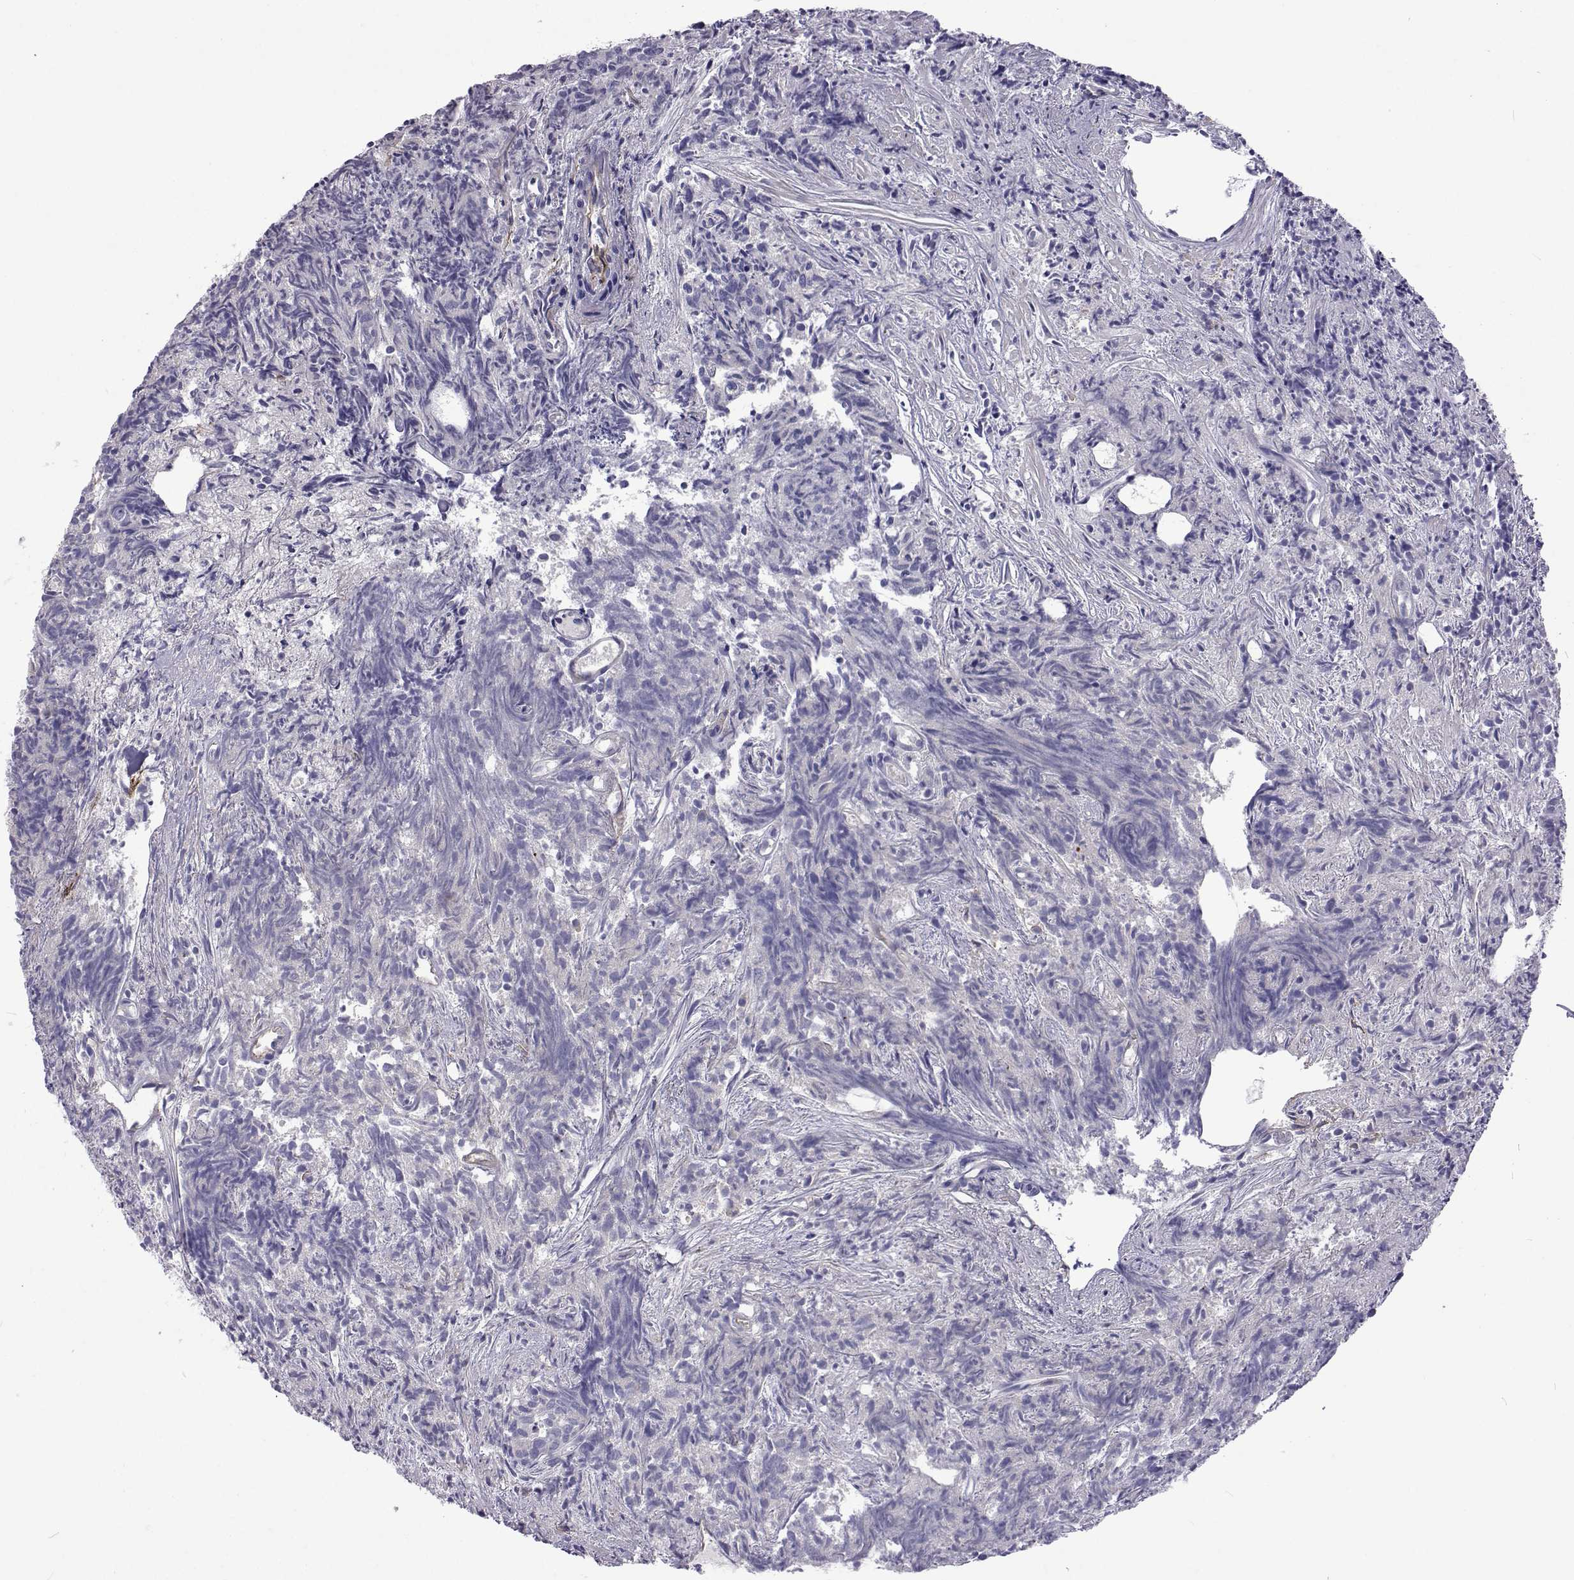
{"staining": {"intensity": "negative", "quantity": "none", "location": "none"}, "tissue": "prostate cancer", "cell_type": "Tumor cells", "image_type": "cancer", "snomed": [{"axis": "morphology", "description": "Adenocarcinoma, High grade"}, {"axis": "topography", "description": "Prostate"}], "caption": "Prostate cancer was stained to show a protein in brown. There is no significant expression in tumor cells. Brightfield microscopy of immunohistochemistry stained with DAB (3,3'-diaminobenzidine) (brown) and hematoxylin (blue), captured at high magnification.", "gene": "NPR3", "patient": {"sex": "male", "age": 58}}